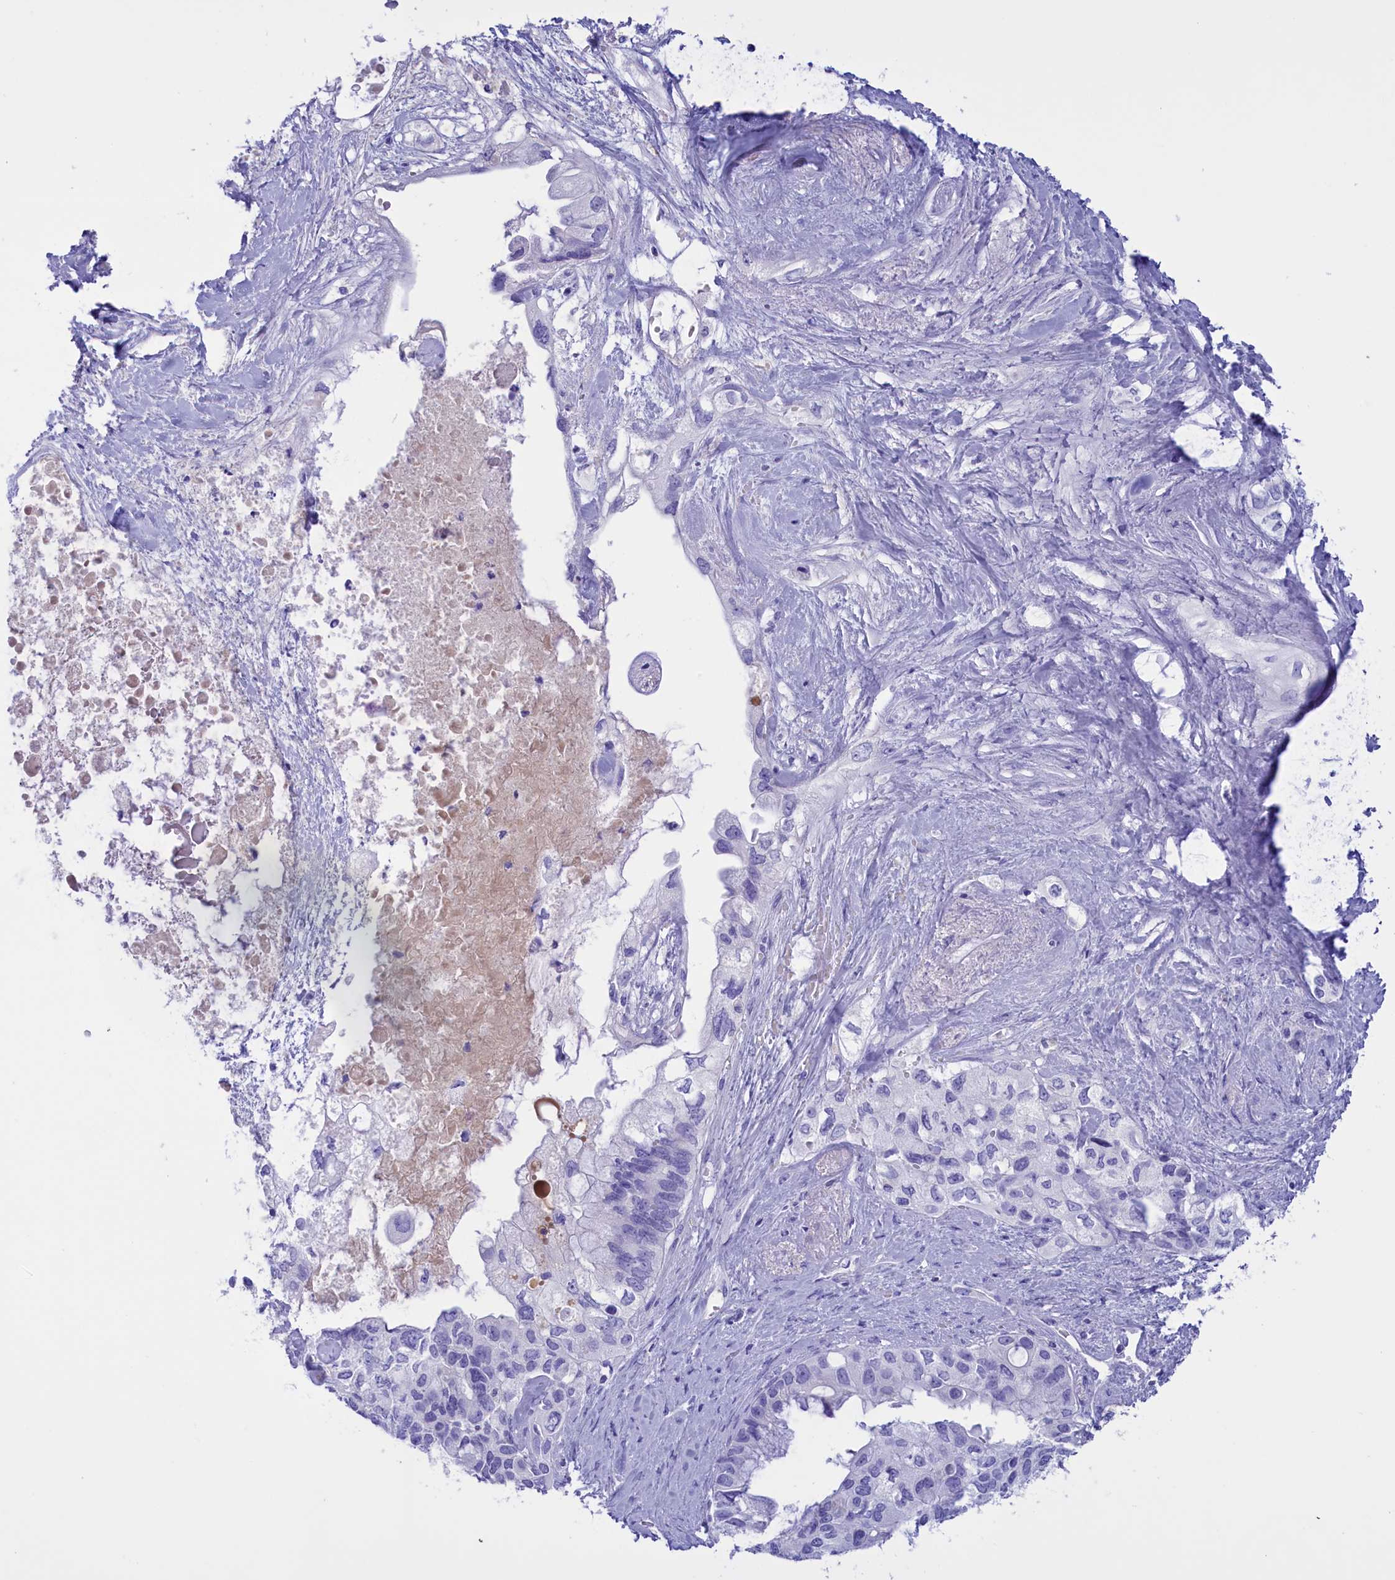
{"staining": {"intensity": "negative", "quantity": "none", "location": "none"}, "tissue": "pancreatic cancer", "cell_type": "Tumor cells", "image_type": "cancer", "snomed": [{"axis": "morphology", "description": "Adenocarcinoma, NOS"}, {"axis": "topography", "description": "Pancreas"}], "caption": "This photomicrograph is of pancreatic cancer stained with immunohistochemistry to label a protein in brown with the nuclei are counter-stained blue. There is no staining in tumor cells.", "gene": "PROK2", "patient": {"sex": "female", "age": 56}}